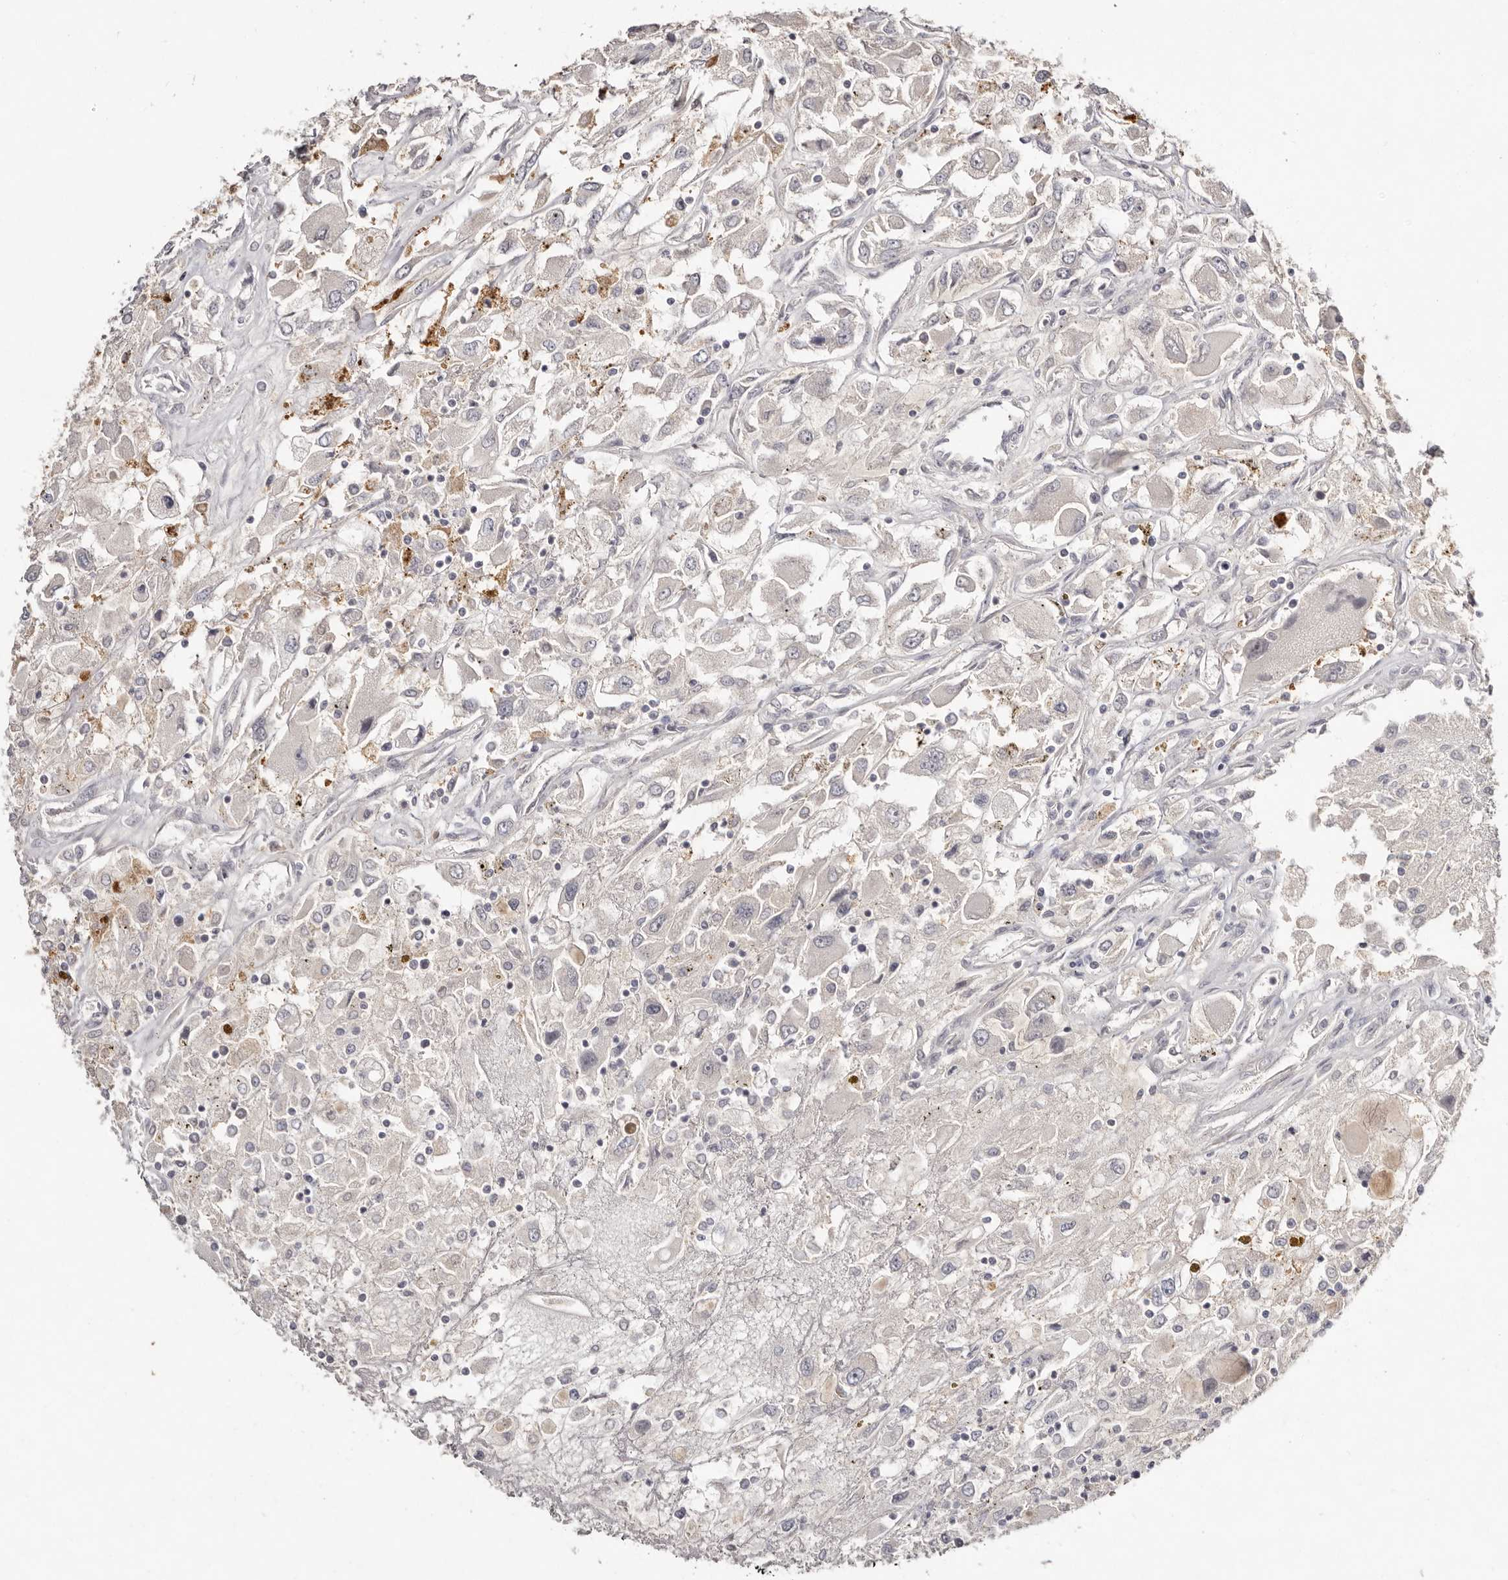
{"staining": {"intensity": "negative", "quantity": "none", "location": "none"}, "tissue": "renal cancer", "cell_type": "Tumor cells", "image_type": "cancer", "snomed": [{"axis": "morphology", "description": "Adenocarcinoma, NOS"}, {"axis": "topography", "description": "Kidney"}], "caption": "Tumor cells show no significant protein expression in renal adenocarcinoma.", "gene": "SCUBE2", "patient": {"sex": "female", "age": 52}}